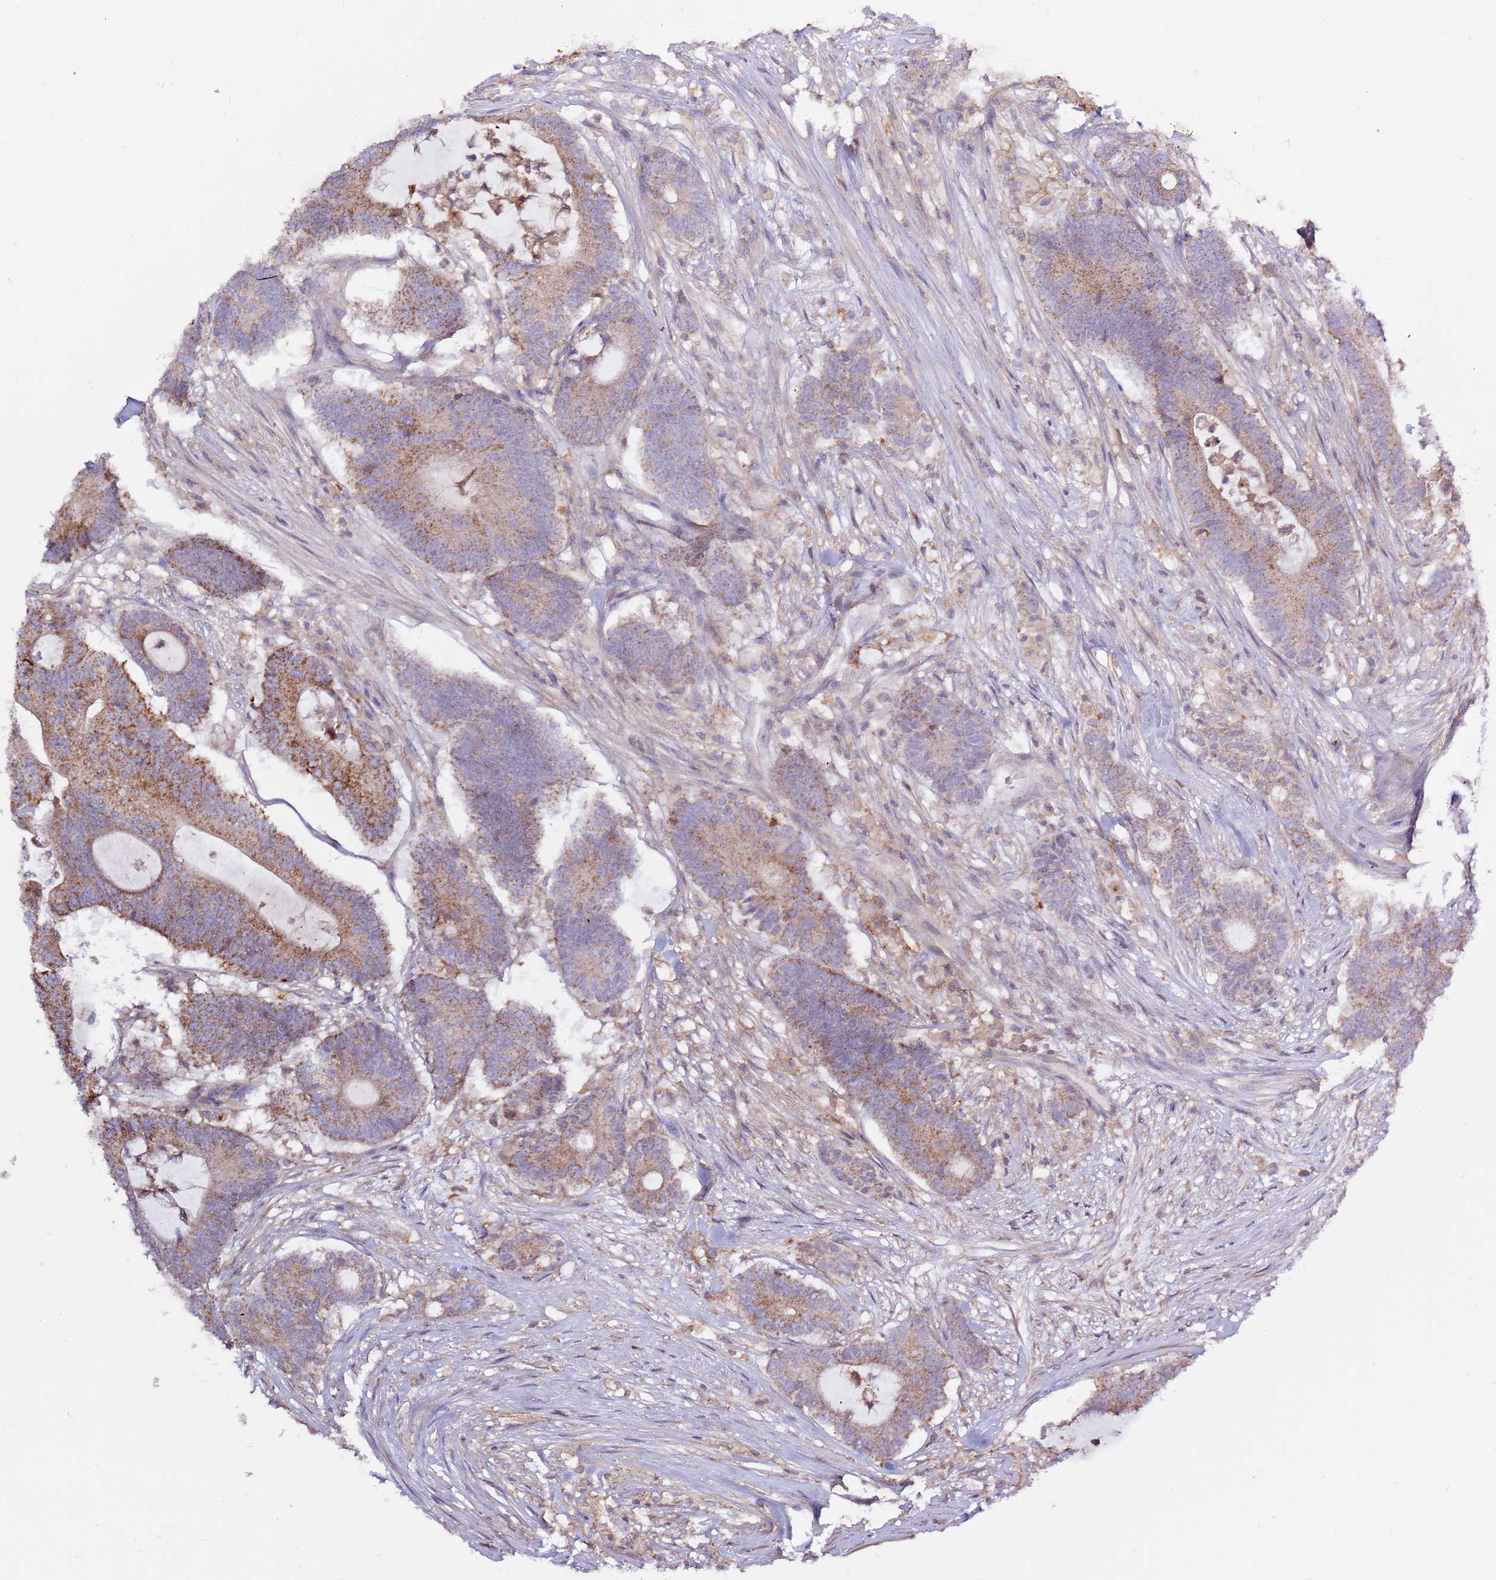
{"staining": {"intensity": "moderate", "quantity": ">75%", "location": "cytoplasmic/membranous"}, "tissue": "colorectal cancer", "cell_type": "Tumor cells", "image_type": "cancer", "snomed": [{"axis": "morphology", "description": "Adenocarcinoma, NOS"}, {"axis": "topography", "description": "Colon"}], "caption": "High-power microscopy captured an IHC histopathology image of colorectal cancer (adenocarcinoma), revealing moderate cytoplasmic/membranous staining in approximately >75% of tumor cells.", "gene": "EVA1B", "patient": {"sex": "female", "age": 84}}